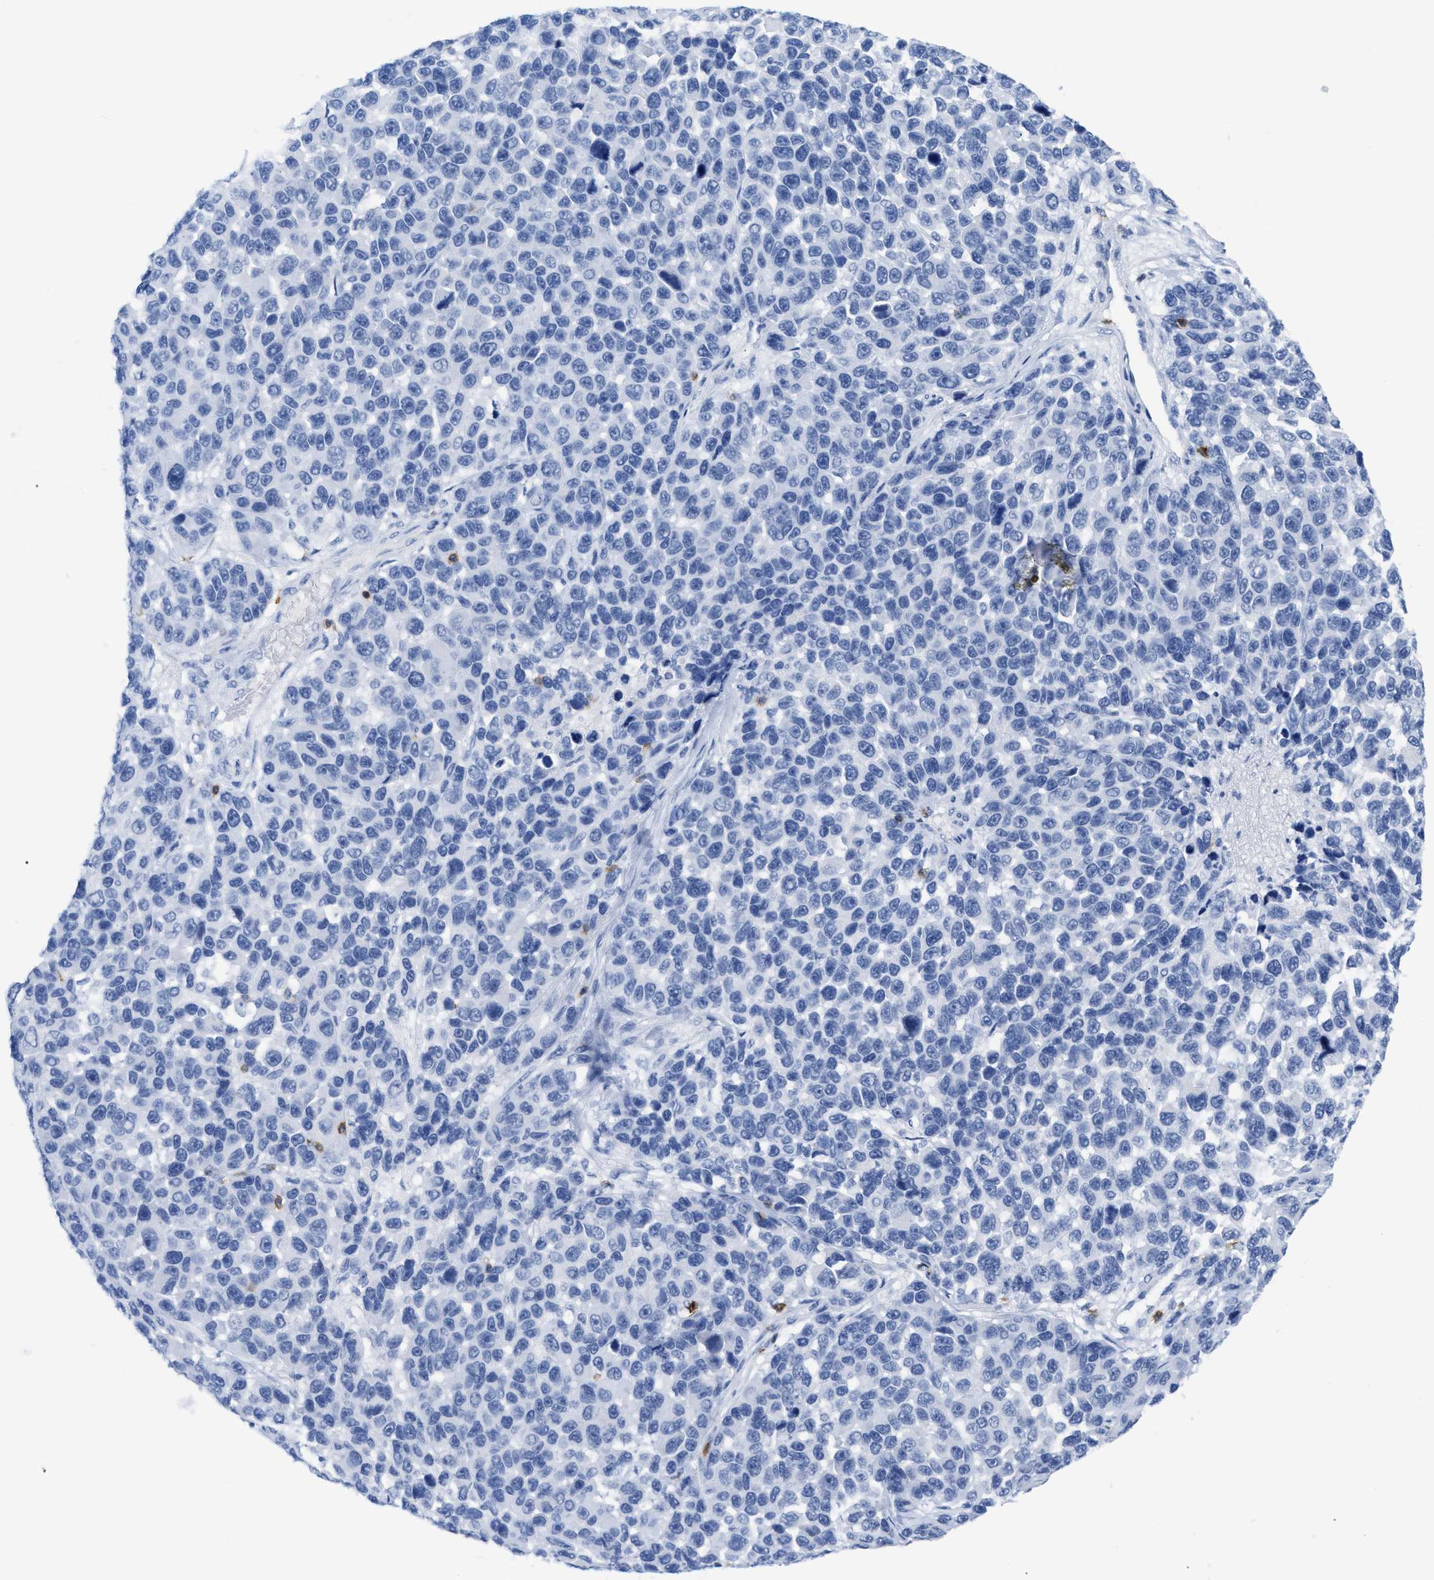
{"staining": {"intensity": "negative", "quantity": "none", "location": "none"}, "tissue": "melanoma", "cell_type": "Tumor cells", "image_type": "cancer", "snomed": [{"axis": "morphology", "description": "Malignant melanoma, NOS"}, {"axis": "topography", "description": "Skin"}], "caption": "There is no significant positivity in tumor cells of malignant melanoma. (DAB immunohistochemistry with hematoxylin counter stain).", "gene": "CD5", "patient": {"sex": "male", "age": 53}}